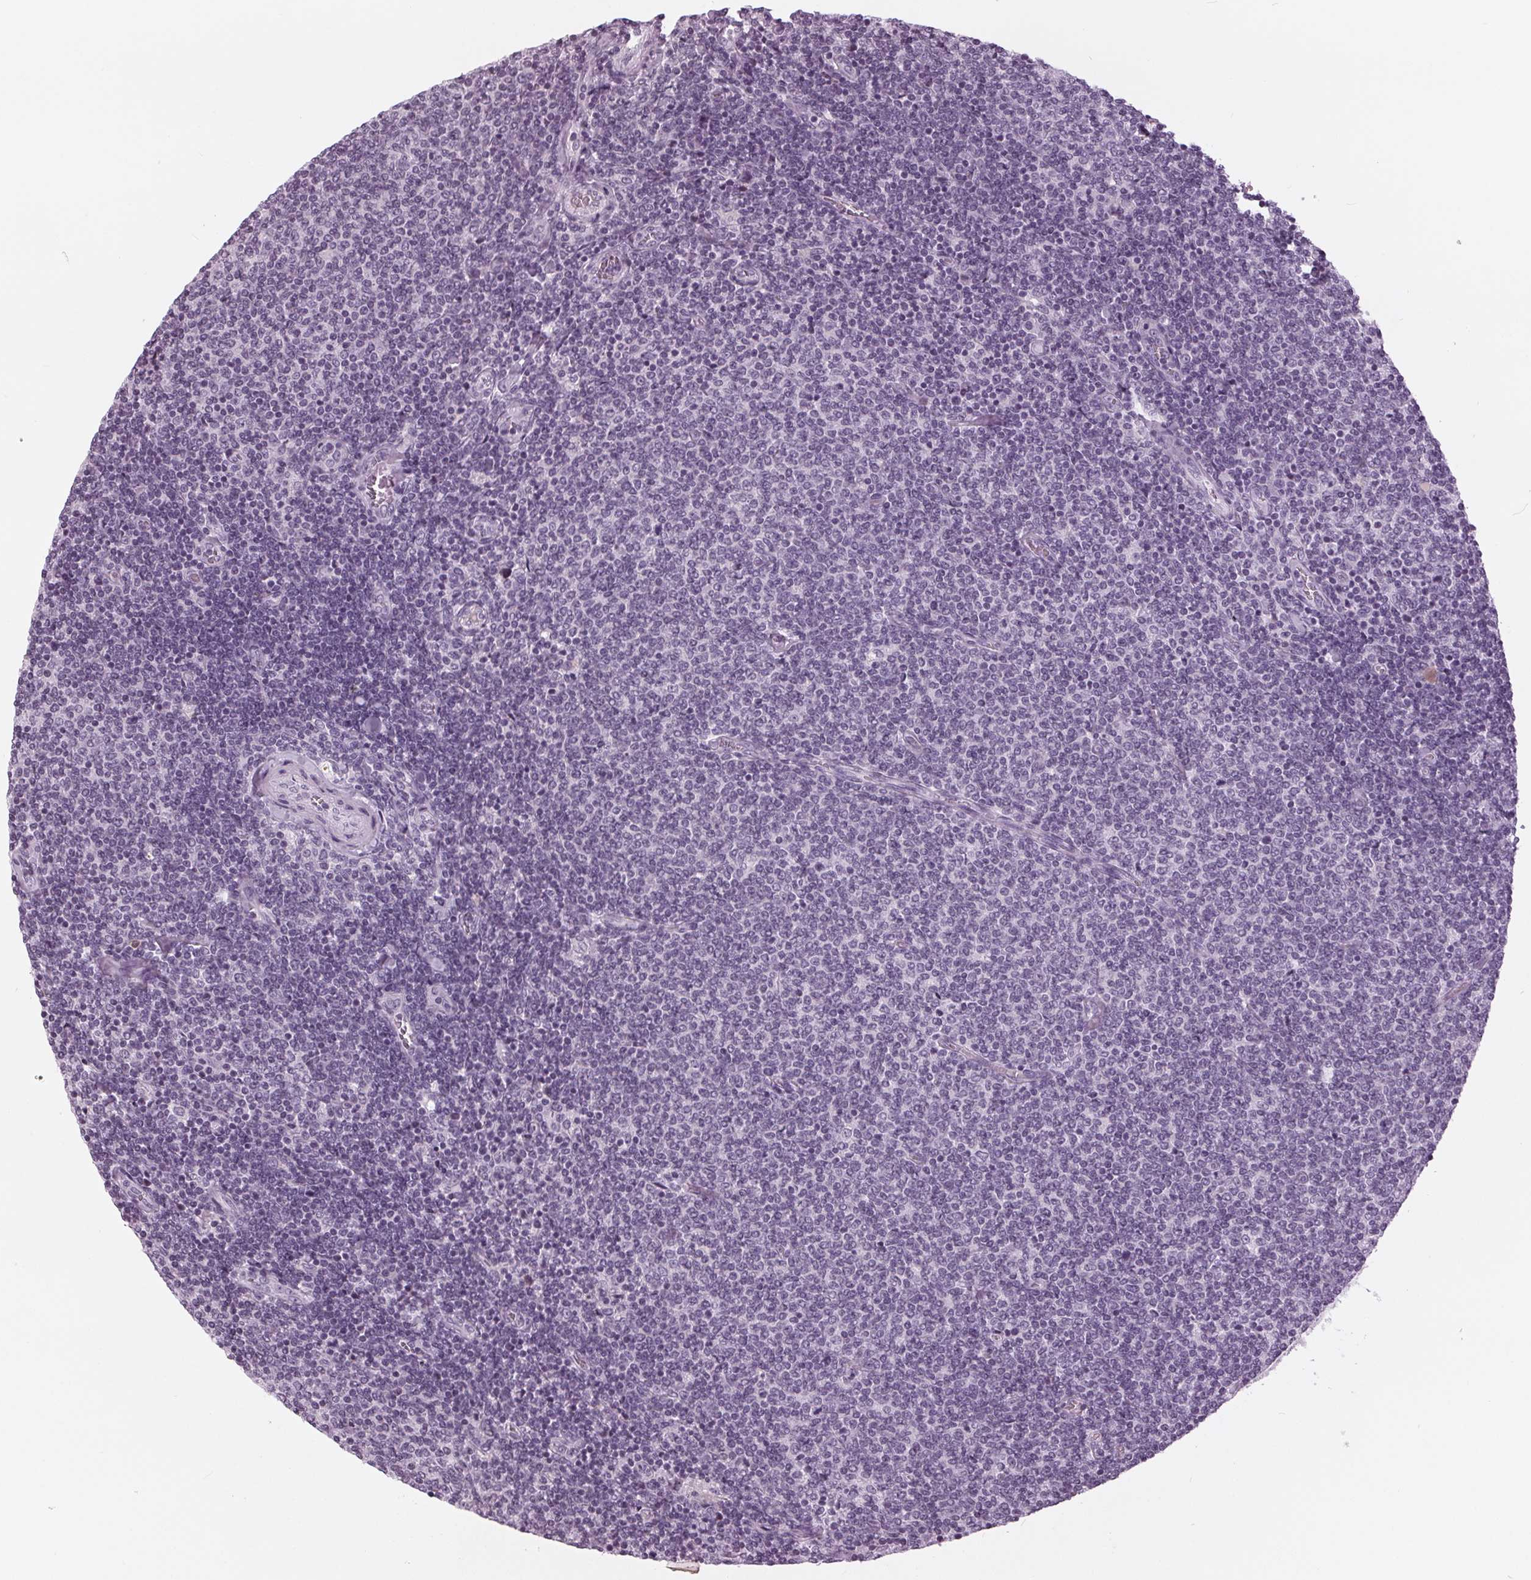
{"staining": {"intensity": "negative", "quantity": "none", "location": "none"}, "tissue": "lymphoma", "cell_type": "Tumor cells", "image_type": "cancer", "snomed": [{"axis": "morphology", "description": "Malignant lymphoma, non-Hodgkin's type, Low grade"}, {"axis": "topography", "description": "Lymph node"}], "caption": "Lymphoma stained for a protein using immunohistochemistry (IHC) demonstrates no expression tumor cells.", "gene": "SLC9A4", "patient": {"sex": "male", "age": 52}}